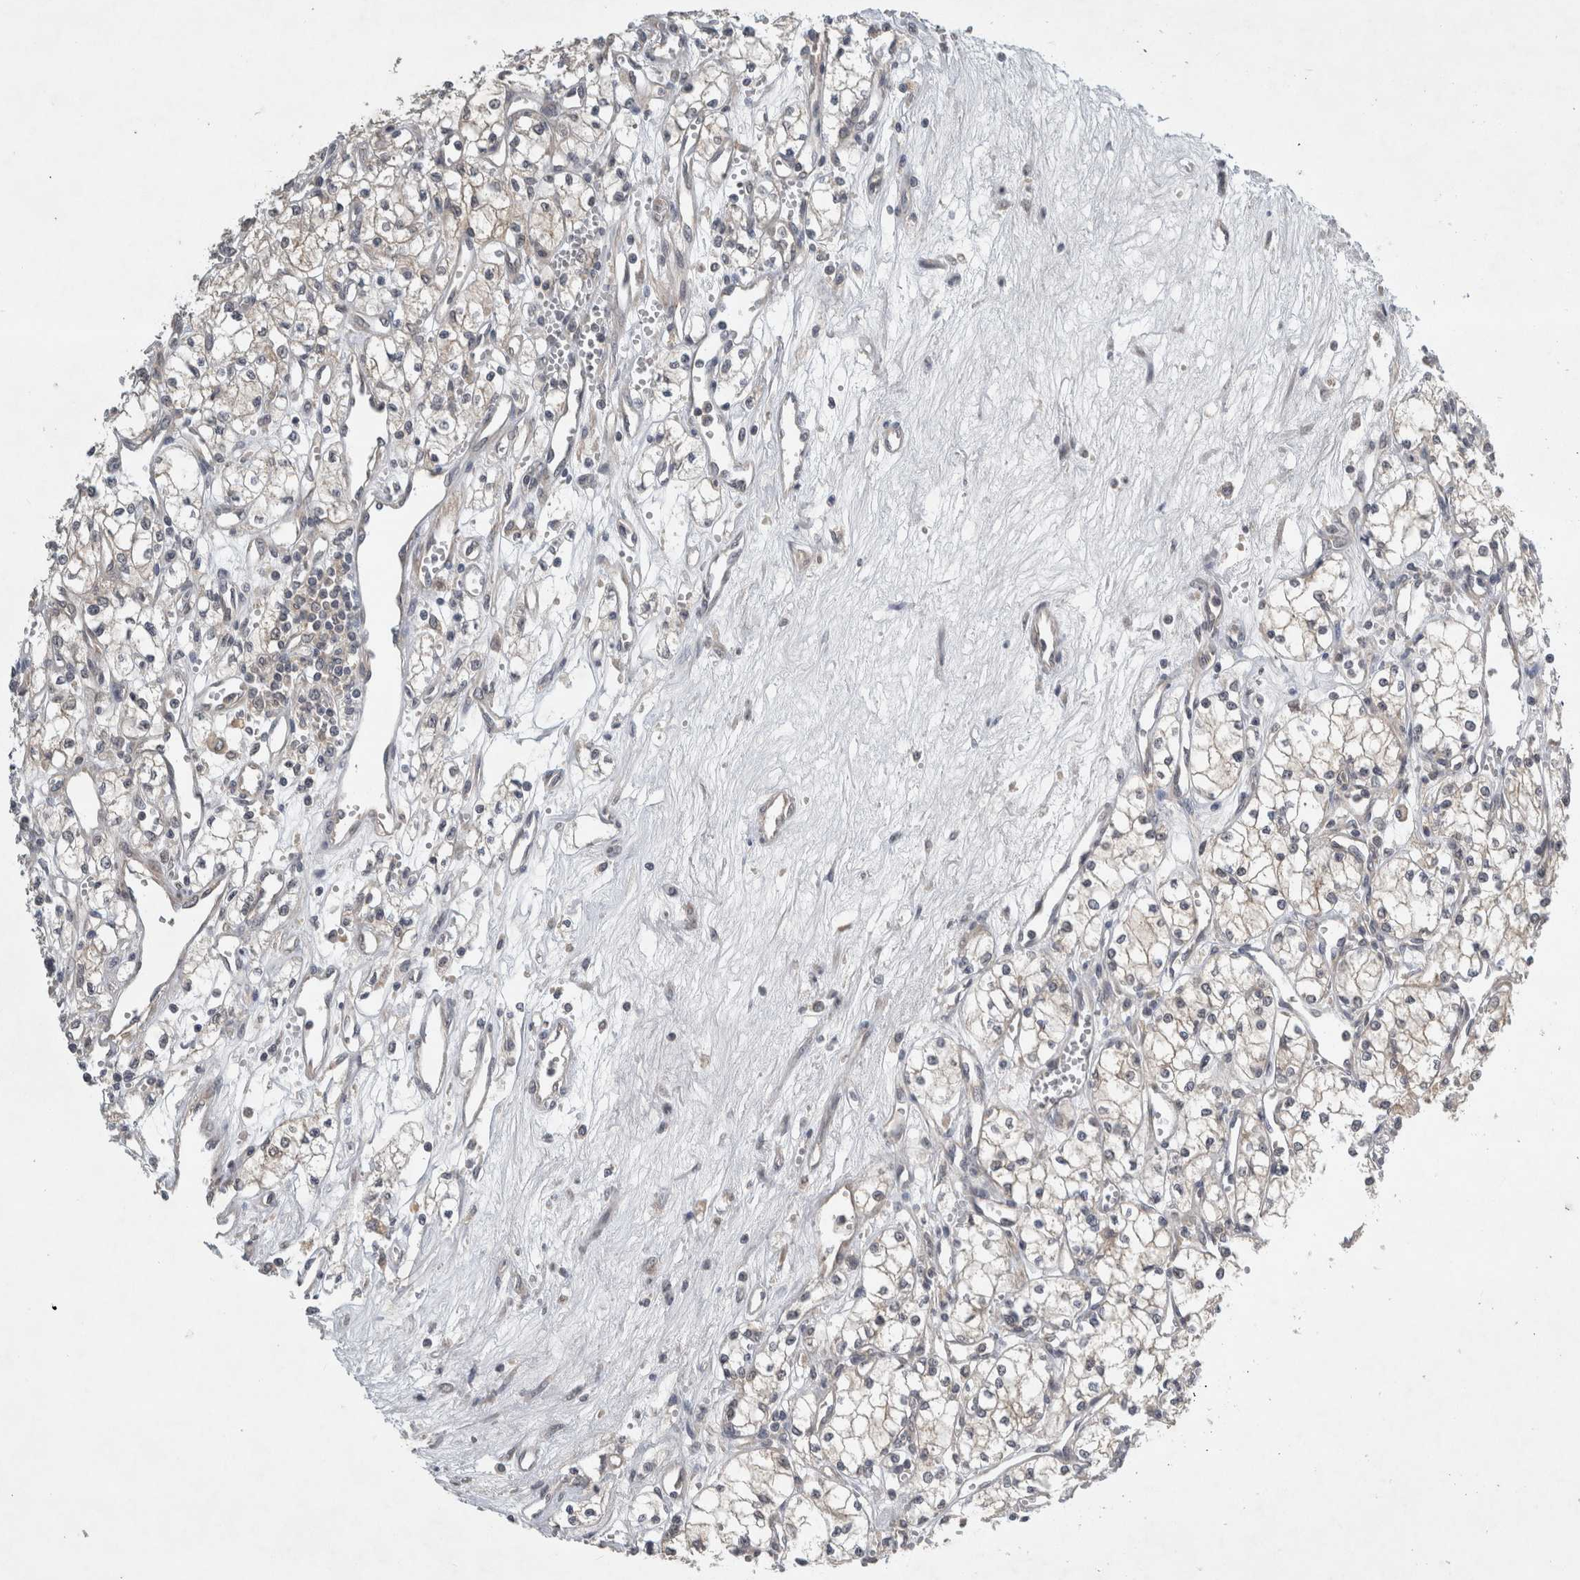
{"staining": {"intensity": "negative", "quantity": "none", "location": "none"}, "tissue": "renal cancer", "cell_type": "Tumor cells", "image_type": "cancer", "snomed": [{"axis": "morphology", "description": "Adenocarcinoma, NOS"}, {"axis": "topography", "description": "Kidney"}], "caption": "High power microscopy photomicrograph of an IHC histopathology image of renal adenocarcinoma, revealing no significant expression in tumor cells.", "gene": "AASDHPPT", "patient": {"sex": "male", "age": 59}}